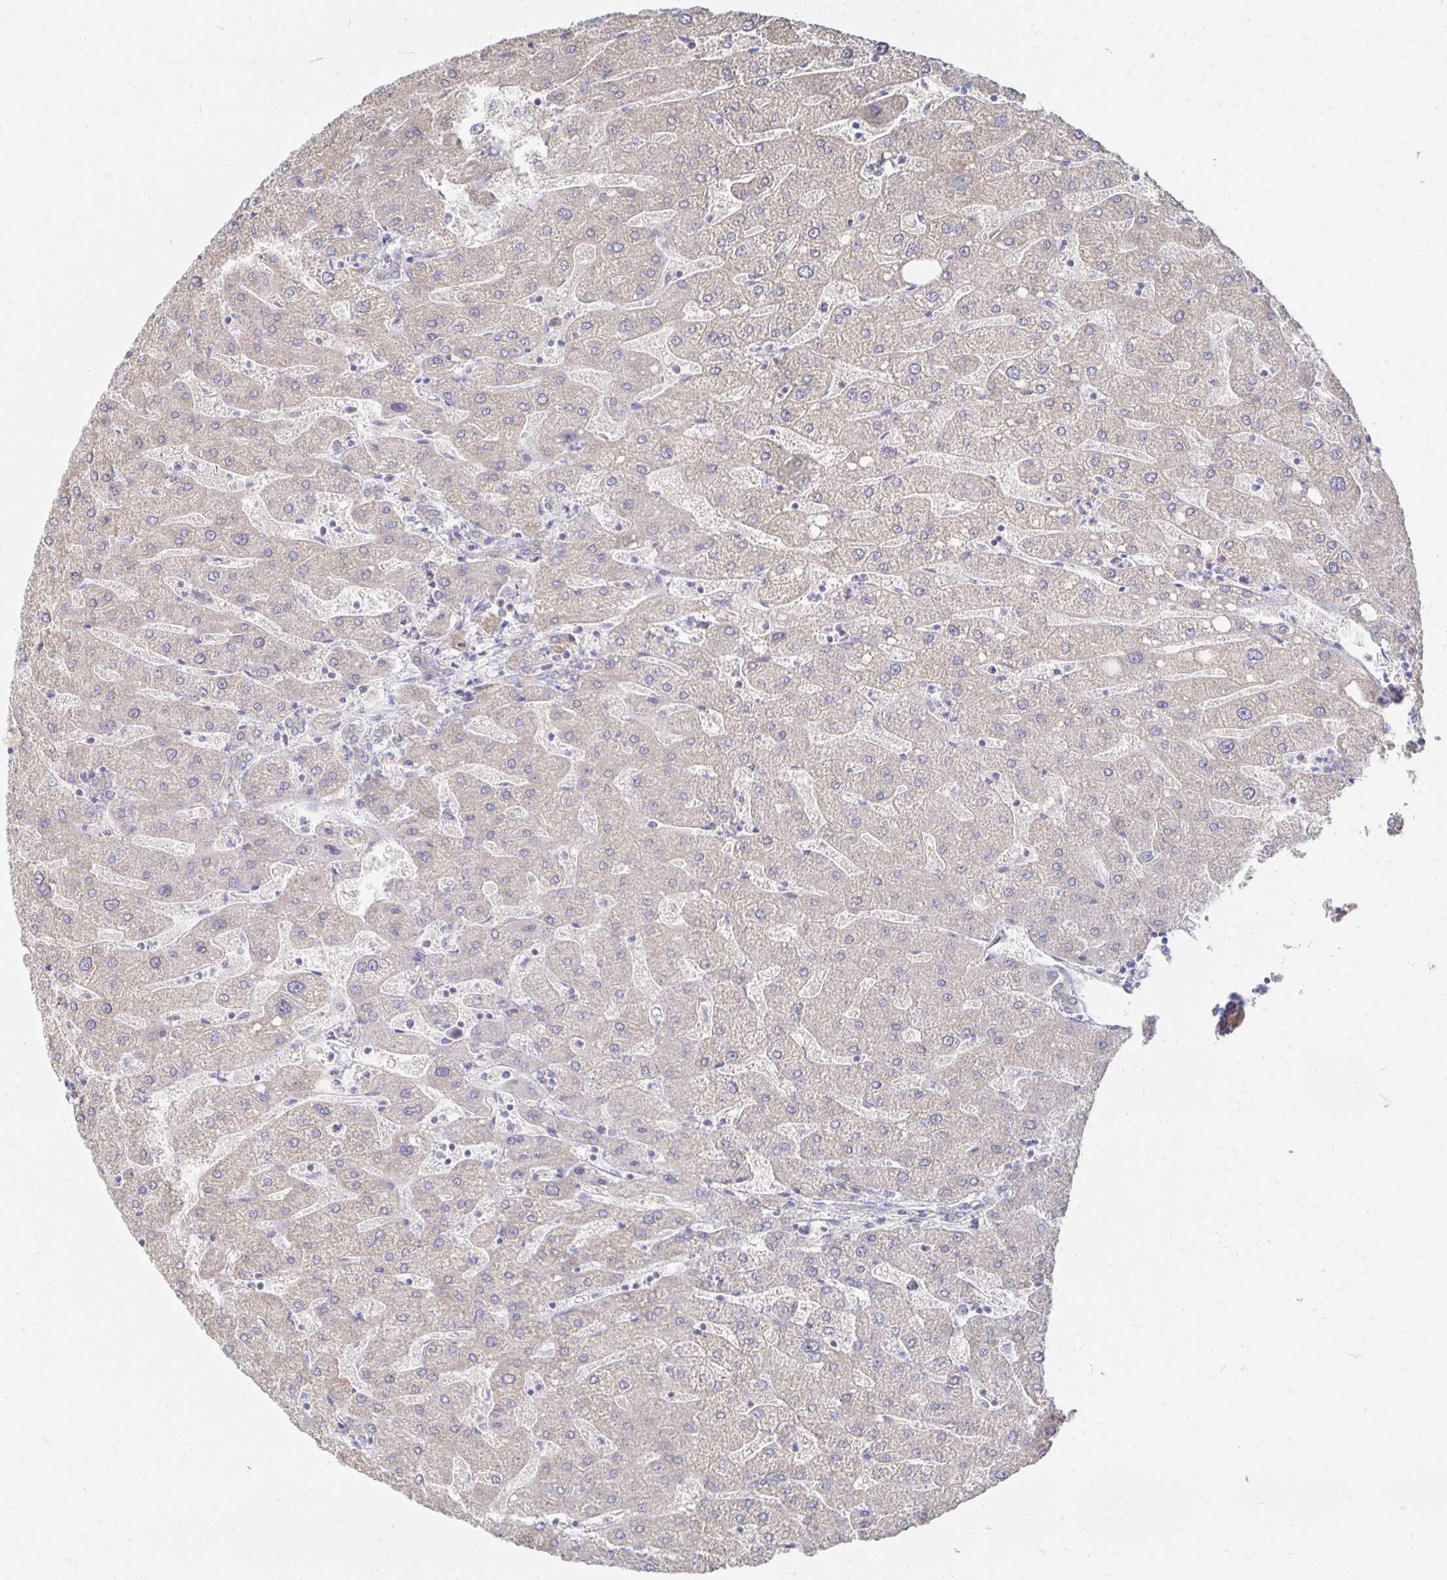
{"staining": {"intensity": "negative", "quantity": "none", "location": "none"}, "tissue": "liver", "cell_type": "Cholangiocytes", "image_type": "normal", "snomed": [{"axis": "morphology", "description": "Normal tissue, NOS"}, {"axis": "topography", "description": "Liver"}], "caption": "Immunohistochemistry photomicrograph of unremarkable liver: human liver stained with DAB (3,3'-diaminobenzidine) shows no significant protein staining in cholangiocytes. The staining was performed using DAB to visualize the protein expression in brown, while the nuclei were stained in blue with hematoxylin (Magnification: 20x).", "gene": "NKX2", "patient": {"sex": "male", "age": 67}}